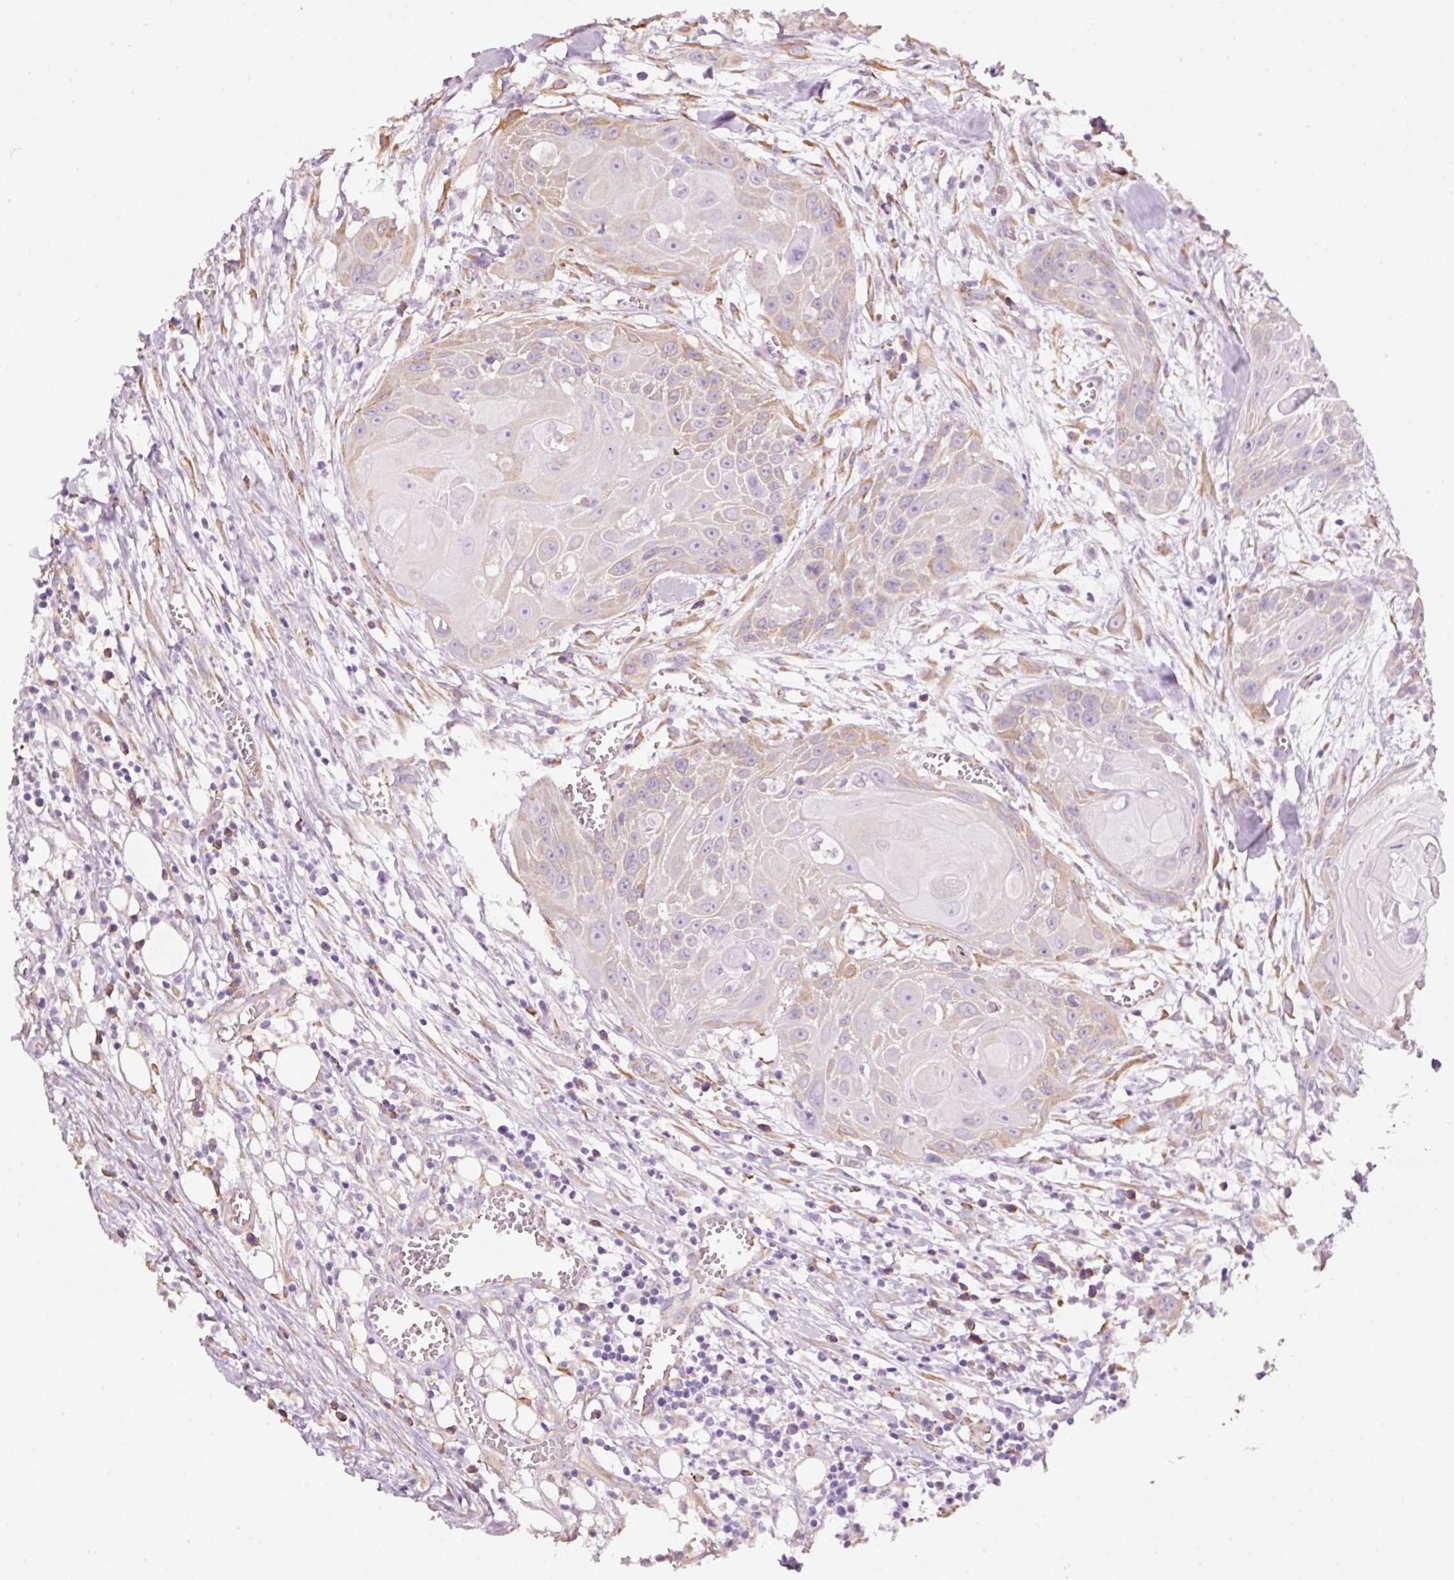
{"staining": {"intensity": "moderate", "quantity": "25%-75%", "location": "cytoplasmic/membranous"}, "tissue": "head and neck cancer", "cell_type": "Tumor cells", "image_type": "cancer", "snomed": [{"axis": "morphology", "description": "Squamous cell carcinoma, NOS"}, {"axis": "topography", "description": "Lymph node"}, {"axis": "topography", "description": "Salivary gland"}, {"axis": "topography", "description": "Head-Neck"}], "caption": "DAB immunohistochemical staining of human head and neck cancer (squamous cell carcinoma) shows moderate cytoplasmic/membranous protein positivity in about 25%-75% of tumor cells. The protein of interest is shown in brown color, while the nuclei are stained blue.", "gene": "GCG", "patient": {"sex": "female", "age": 74}}